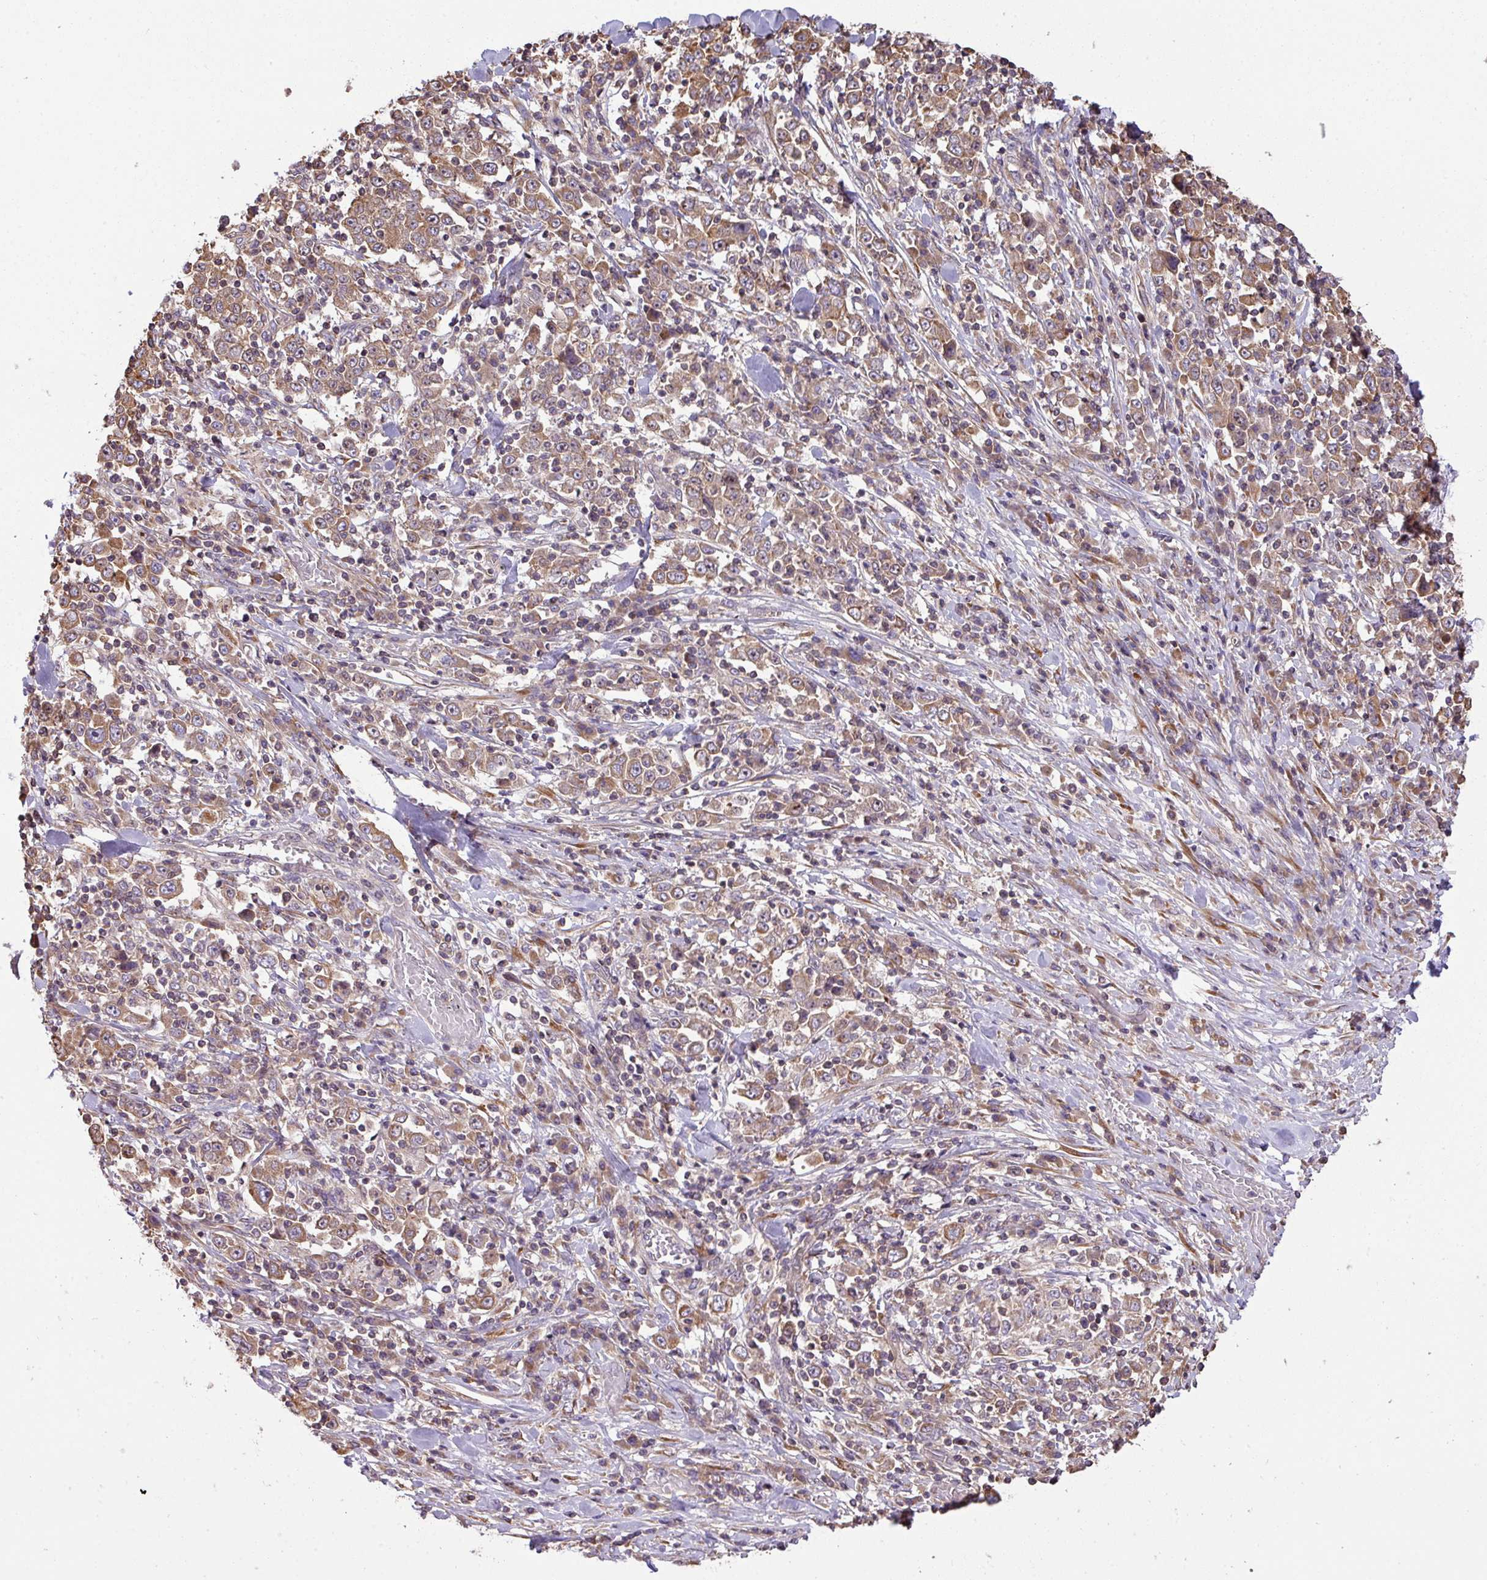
{"staining": {"intensity": "moderate", "quantity": ">75%", "location": "cytoplasmic/membranous,nuclear"}, "tissue": "stomach cancer", "cell_type": "Tumor cells", "image_type": "cancer", "snomed": [{"axis": "morphology", "description": "Normal tissue, NOS"}, {"axis": "morphology", "description": "Adenocarcinoma, NOS"}, {"axis": "topography", "description": "Stomach, upper"}, {"axis": "topography", "description": "Stomach"}], "caption": "Moderate cytoplasmic/membranous and nuclear expression for a protein is present in approximately >75% of tumor cells of stomach adenocarcinoma using immunohistochemistry.", "gene": "VENTX", "patient": {"sex": "male", "age": 59}}